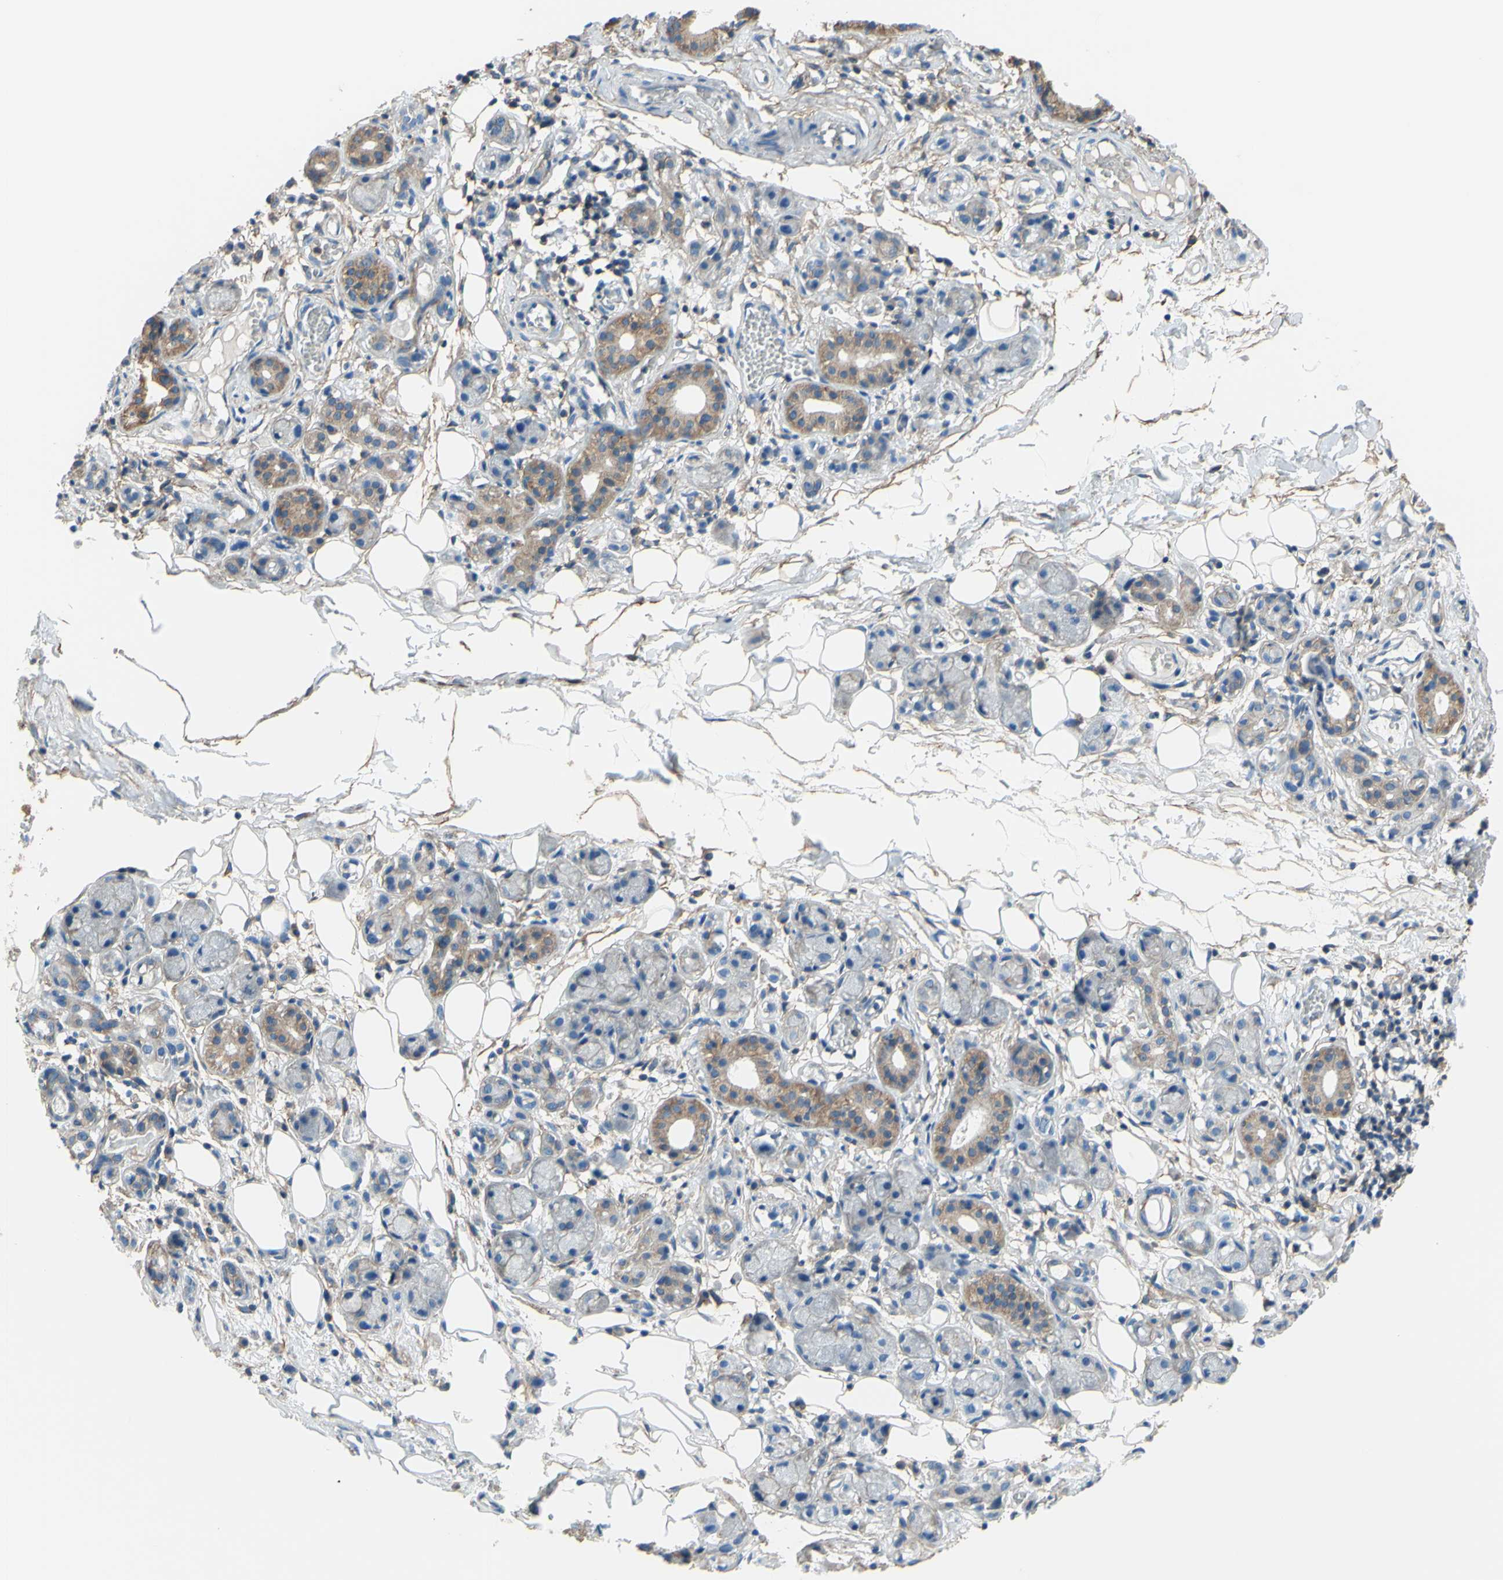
{"staining": {"intensity": "negative", "quantity": "none", "location": "none"}, "tissue": "adipose tissue", "cell_type": "Adipocytes", "image_type": "normal", "snomed": [{"axis": "morphology", "description": "Normal tissue, NOS"}, {"axis": "morphology", "description": "Inflammation, NOS"}, {"axis": "topography", "description": "Vascular tissue"}, {"axis": "topography", "description": "Salivary gland"}], "caption": "Normal adipose tissue was stained to show a protein in brown. There is no significant expression in adipocytes. Nuclei are stained in blue.", "gene": "ADD1", "patient": {"sex": "female", "age": 75}}